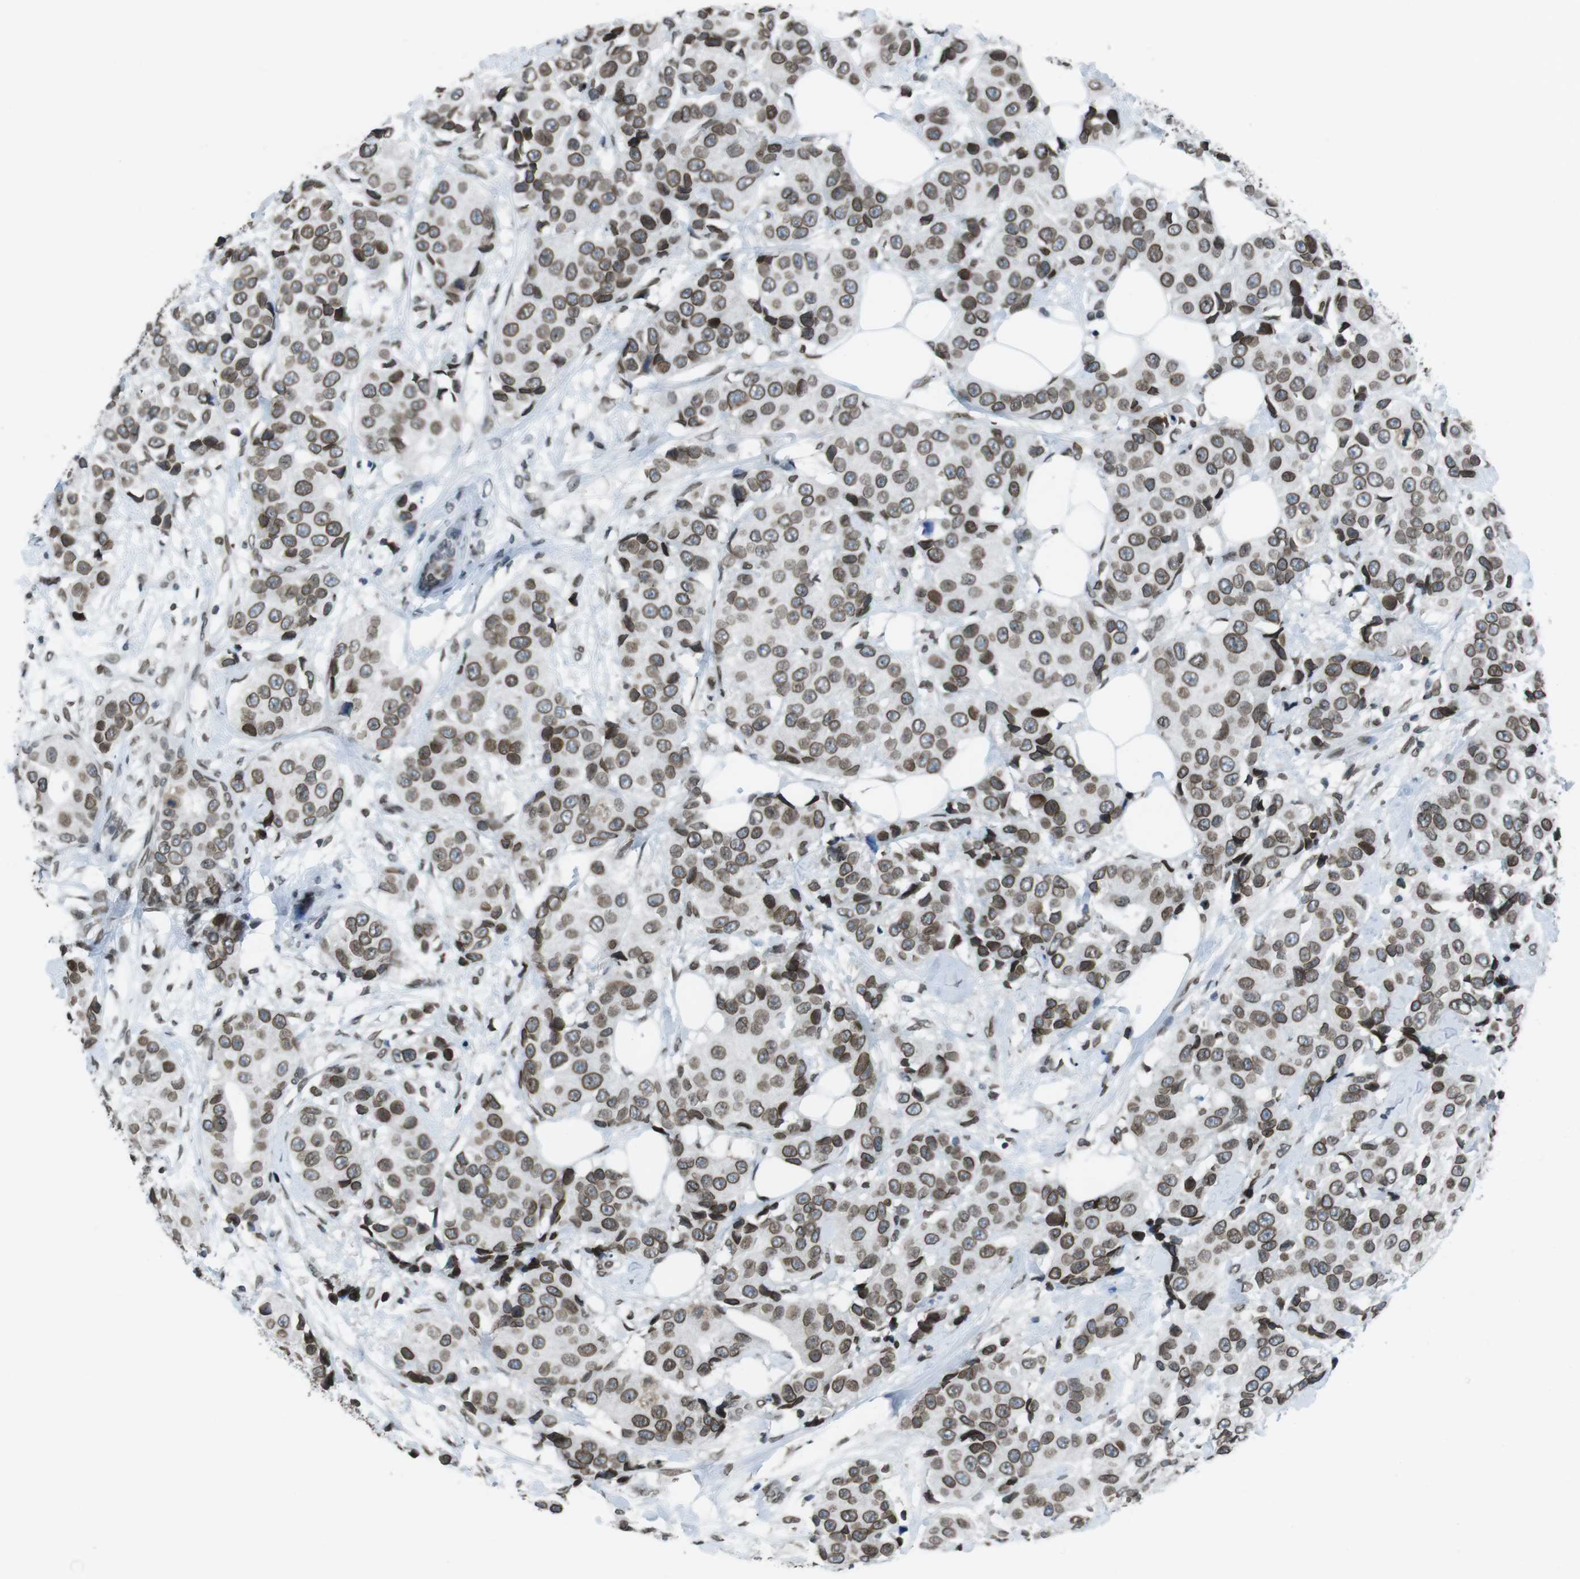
{"staining": {"intensity": "moderate", "quantity": ">75%", "location": "cytoplasmic/membranous,nuclear"}, "tissue": "breast cancer", "cell_type": "Tumor cells", "image_type": "cancer", "snomed": [{"axis": "morphology", "description": "Normal tissue, NOS"}, {"axis": "morphology", "description": "Duct carcinoma"}, {"axis": "topography", "description": "Breast"}], "caption": "IHC histopathology image of human breast invasive ductal carcinoma stained for a protein (brown), which demonstrates medium levels of moderate cytoplasmic/membranous and nuclear expression in about >75% of tumor cells.", "gene": "MAD1L1", "patient": {"sex": "female", "age": 39}}